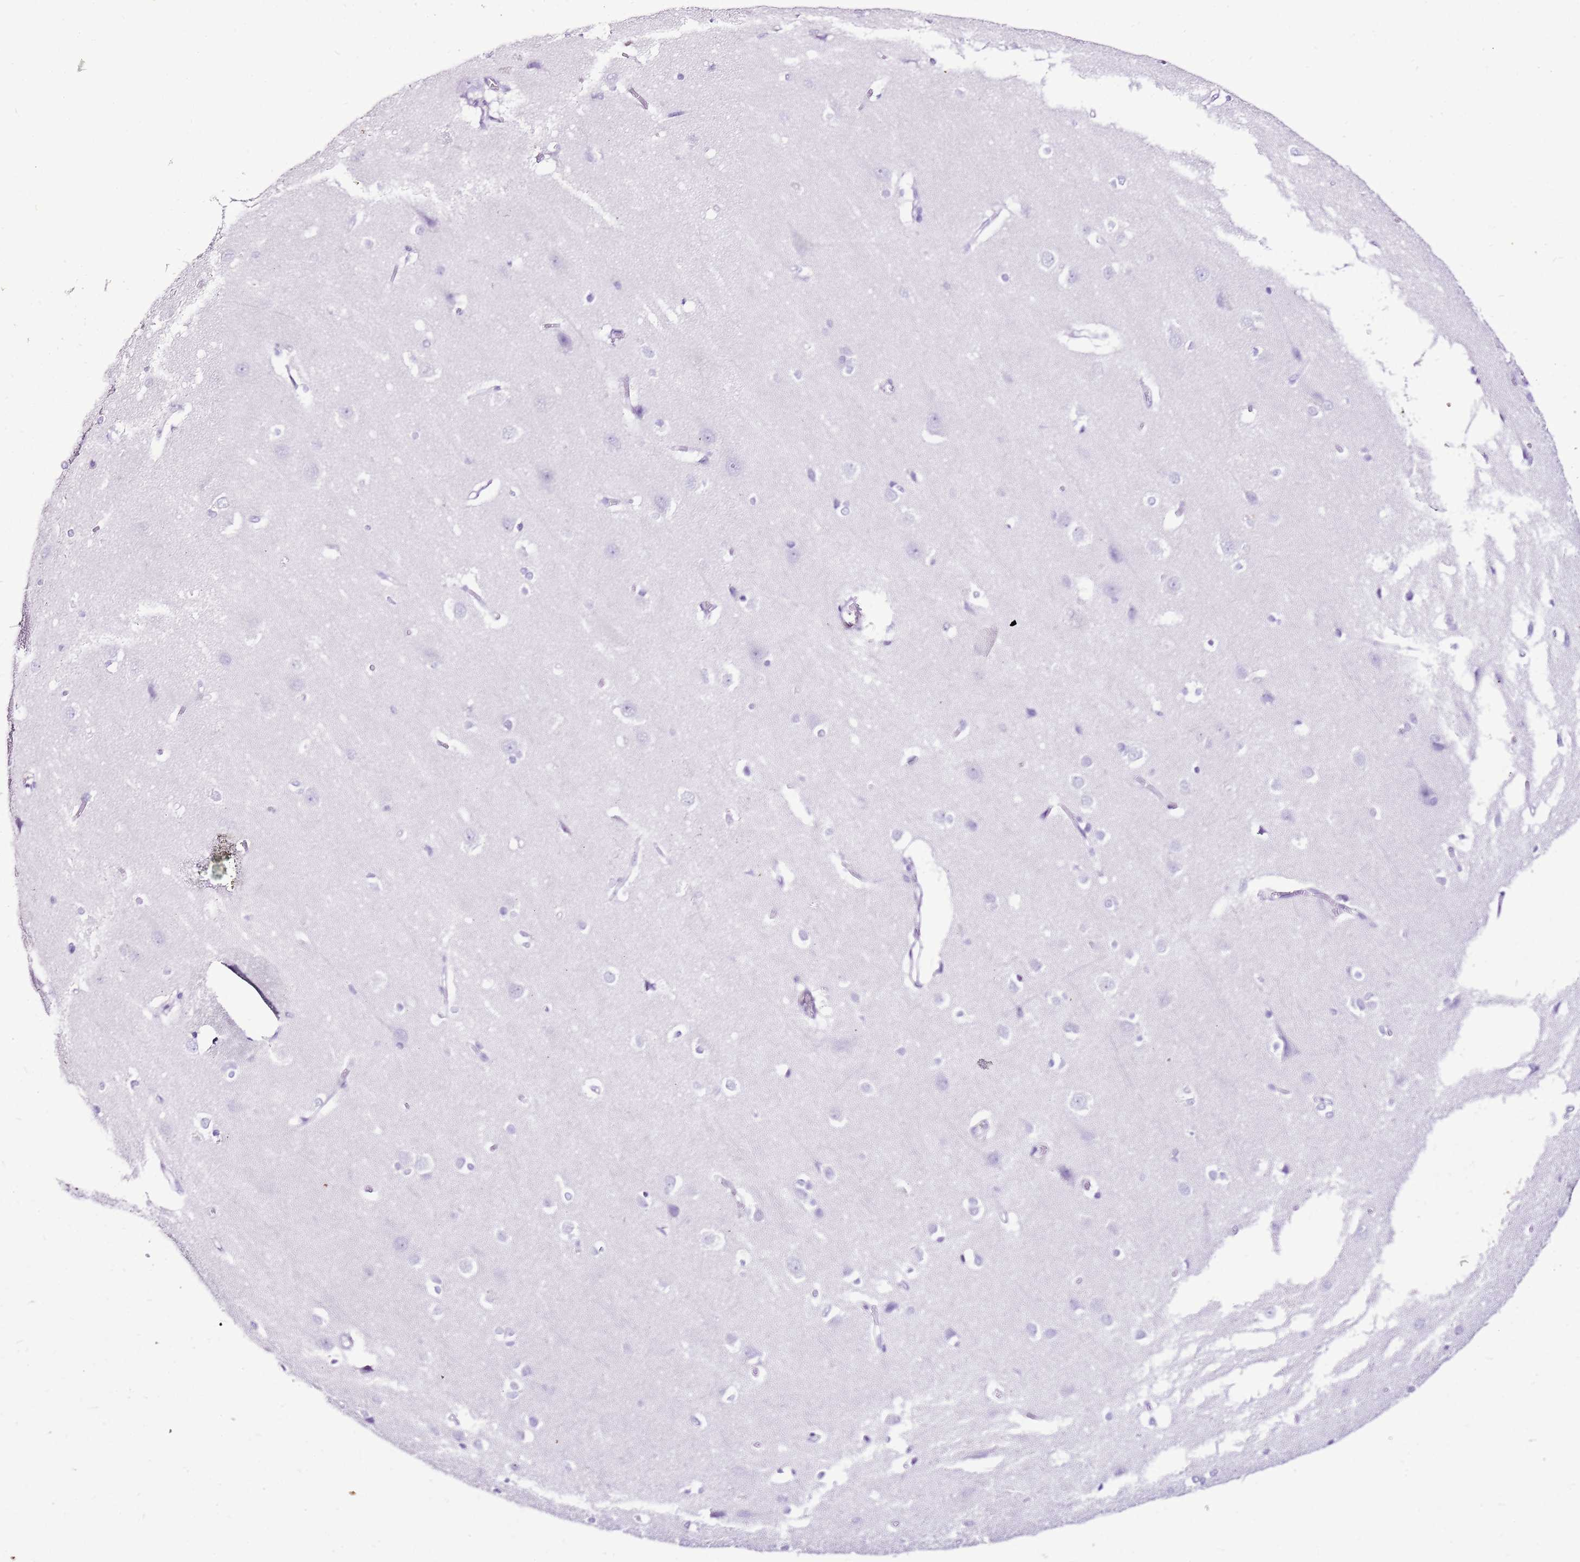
{"staining": {"intensity": "negative", "quantity": "none", "location": "none"}, "tissue": "cerebral cortex", "cell_type": "Endothelial cells", "image_type": "normal", "snomed": [{"axis": "morphology", "description": "Normal tissue, NOS"}, {"axis": "topography", "description": "Cerebral cortex"}], "caption": "A high-resolution histopathology image shows immunohistochemistry (IHC) staining of benign cerebral cortex, which displays no significant staining in endothelial cells.", "gene": "SPC25", "patient": {"sex": "male", "age": 37}}